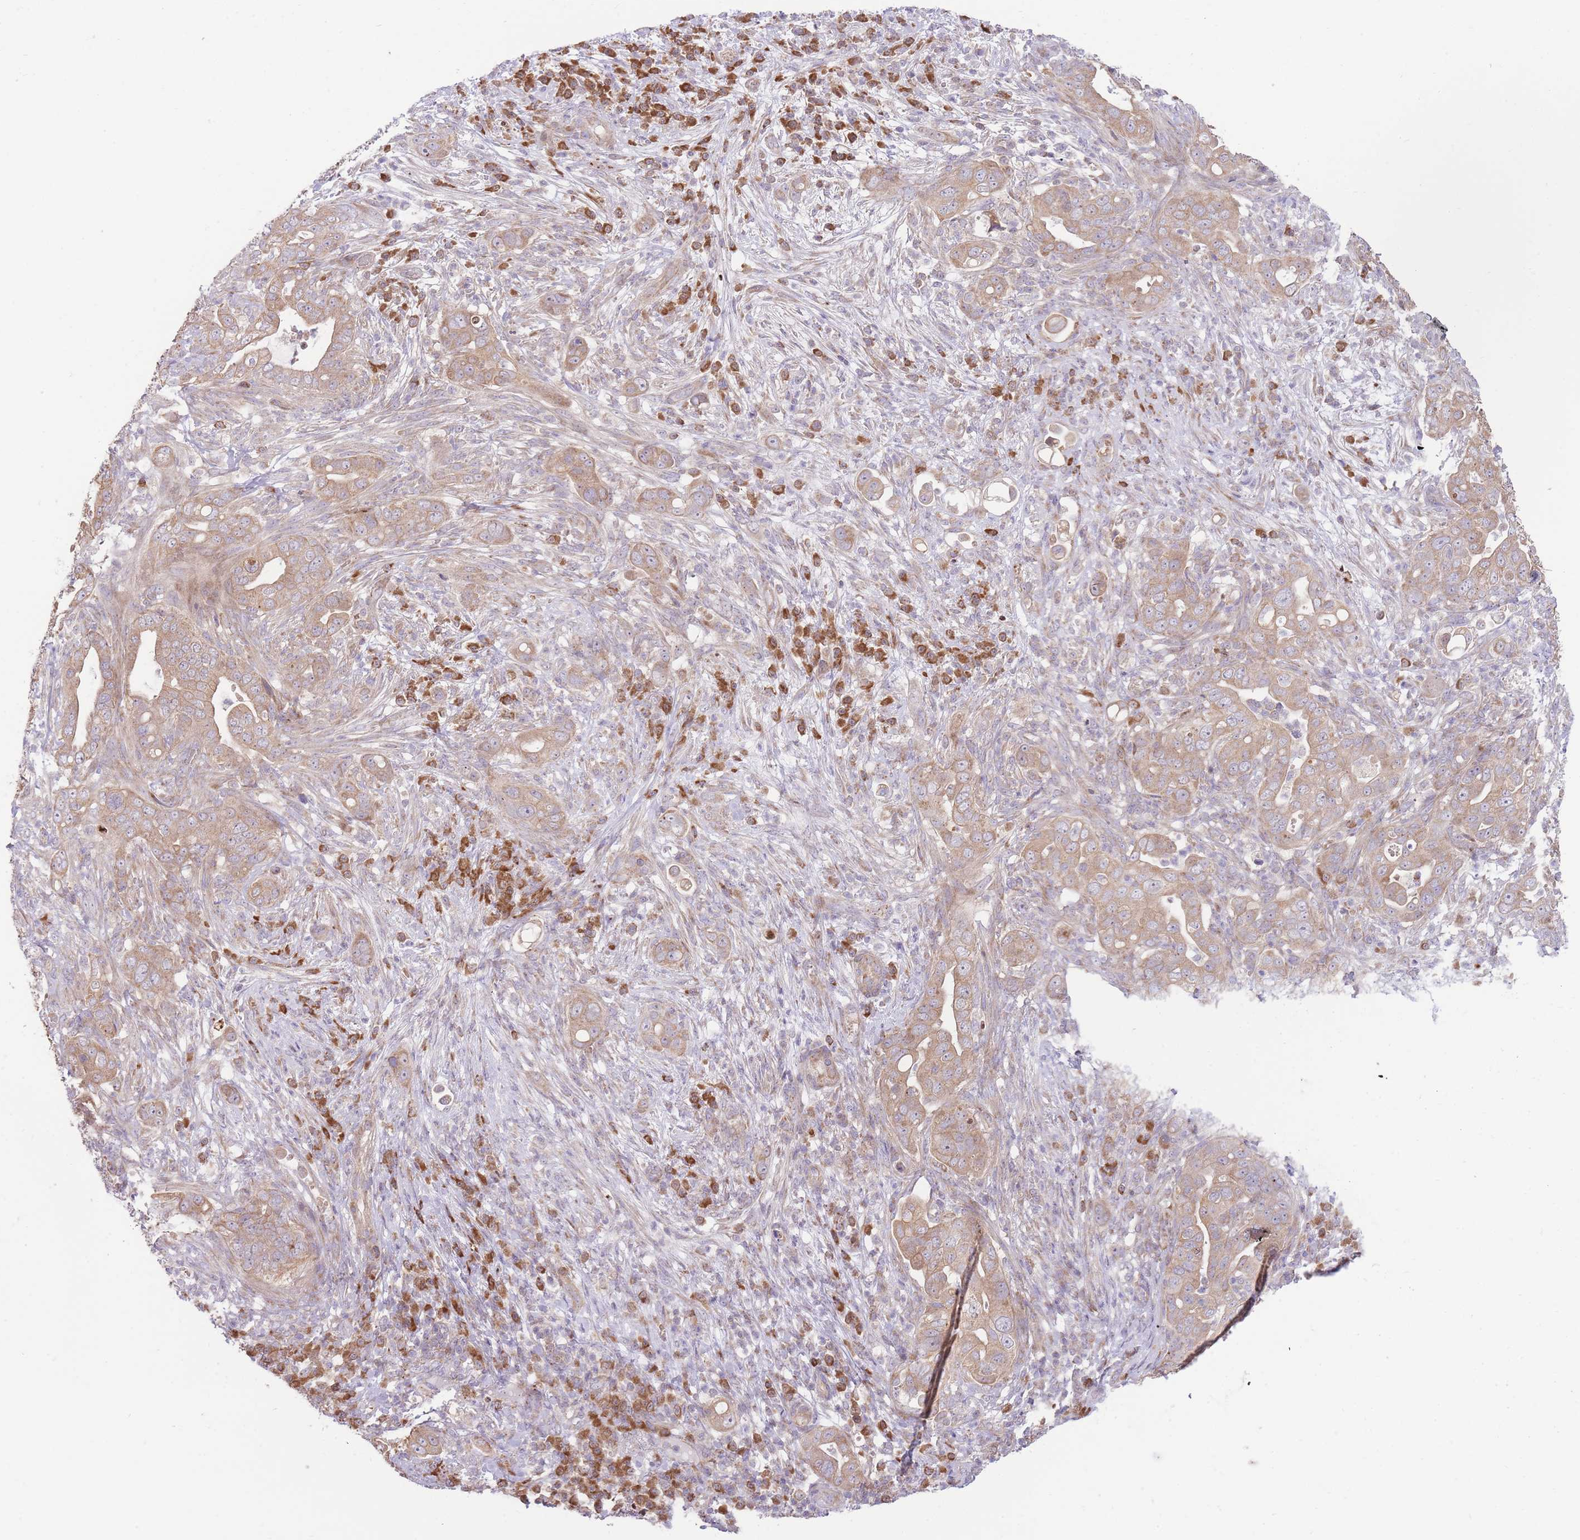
{"staining": {"intensity": "moderate", "quantity": ">75%", "location": "cytoplasmic/membranous"}, "tissue": "pancreatic cancer", "cell_type": "Tumor cells", "image_type": "cancer", "snomed": [{"axis": "morphology", "description": "Adenocarcinoma, NOS"}, {"axis": "topography", "description": "Pancreas"}], "caption": "Protein expression analysis of human pancreatic cancer (adenocarcinoma) reveals moderate cytoplasmic/membranous expression in about >75% of tumor cells.", "gene": "BOLA2B", "patient": {"sex": "female", "age": 63}}